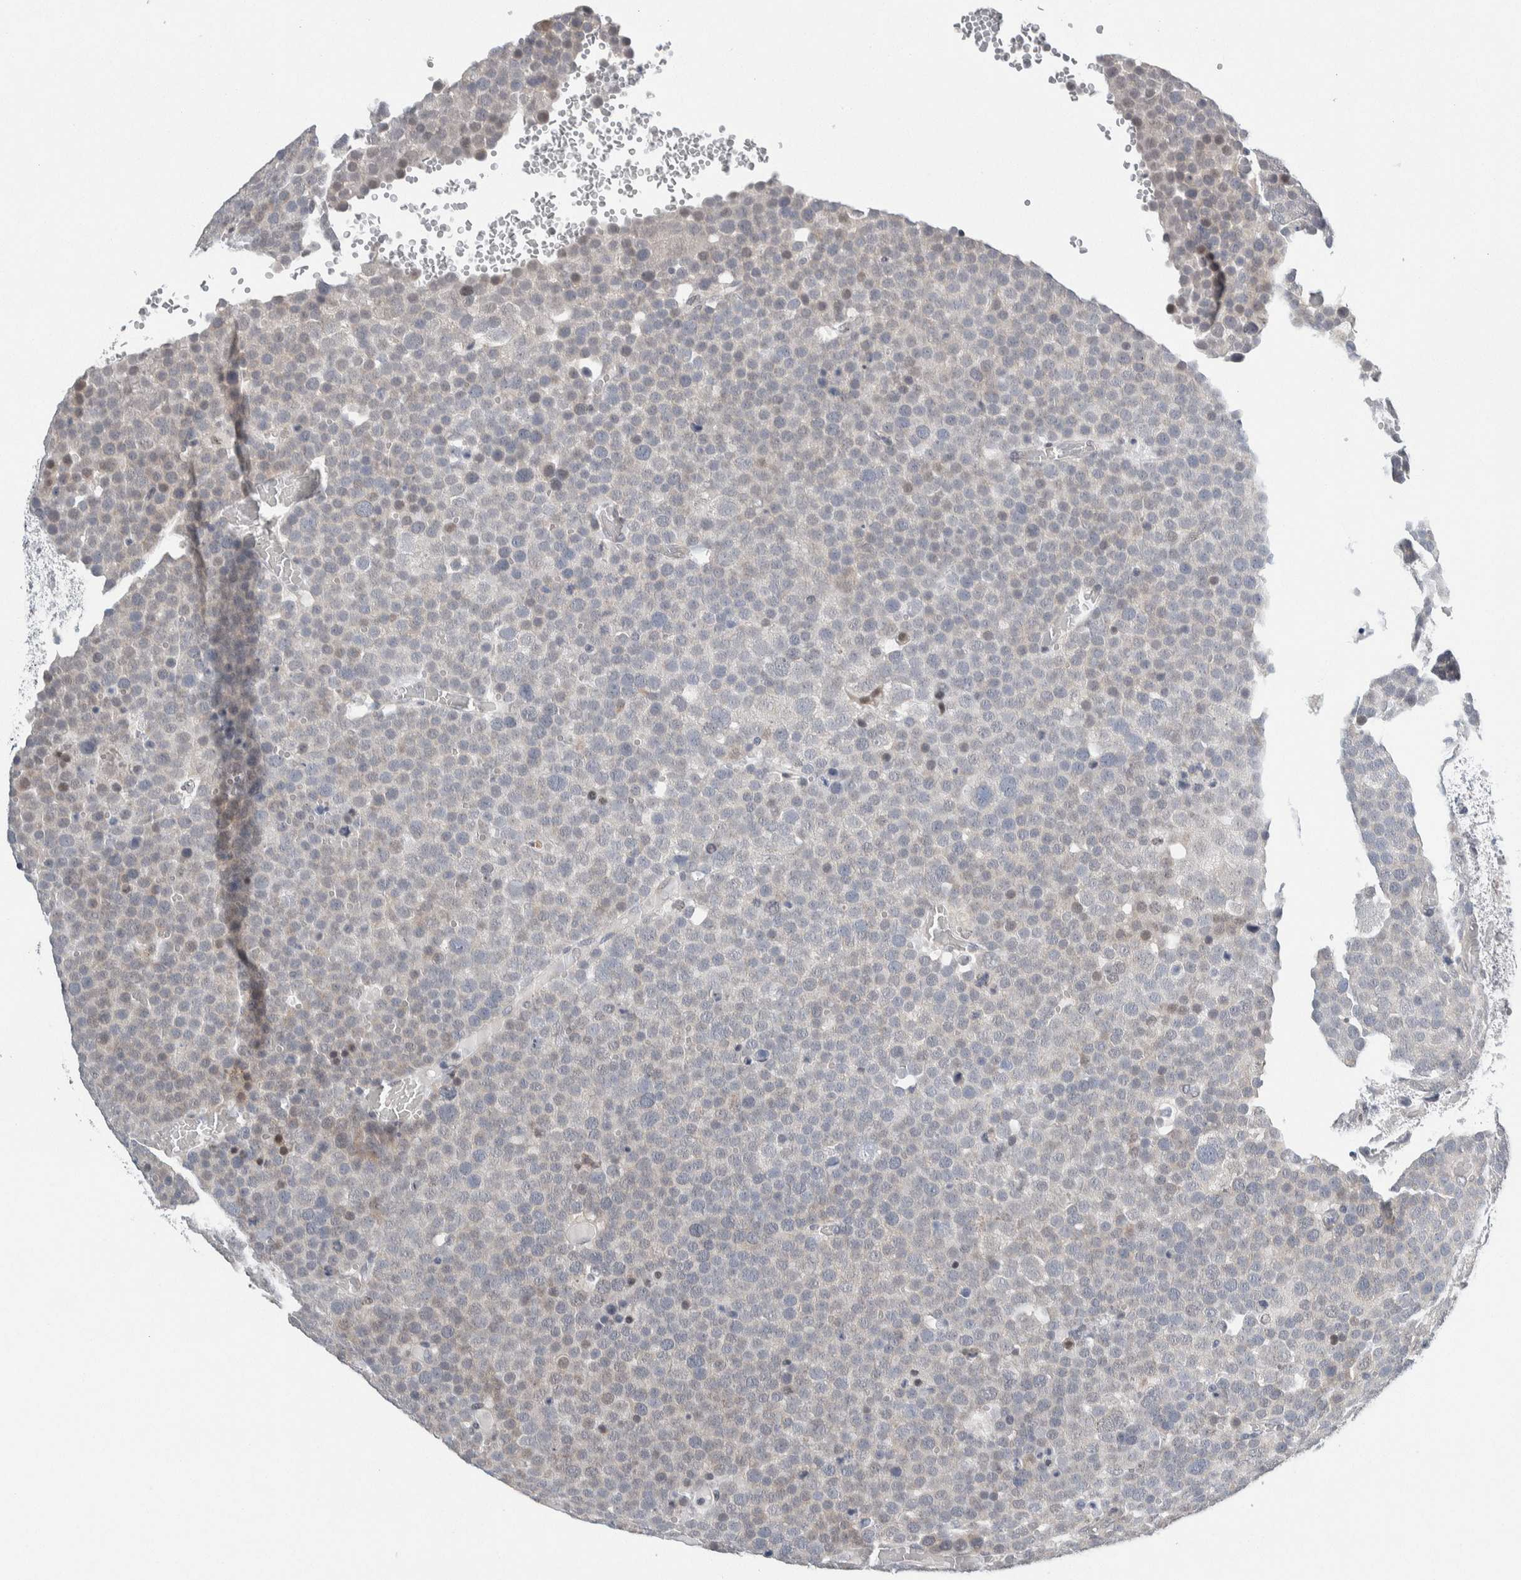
{"staining": {"intensity": "negative", "quantity": "none", "location": "none"}, "tissue": "testis cancer", "cell_type": "Tumor cells", "image_type": "cancer", "snomed": [{"axis": "morphology", "description": "Seminoma, NOS"}, {"axis": "topography", "description": "Testis"}], "caption": "This is an immunohistochemistry (IHC) photomicrograph of human testis seminoma. There is no positivity in tumor cells.", "gene": "NEUROD1", "patient": {"sex": "male", "age": 71}}